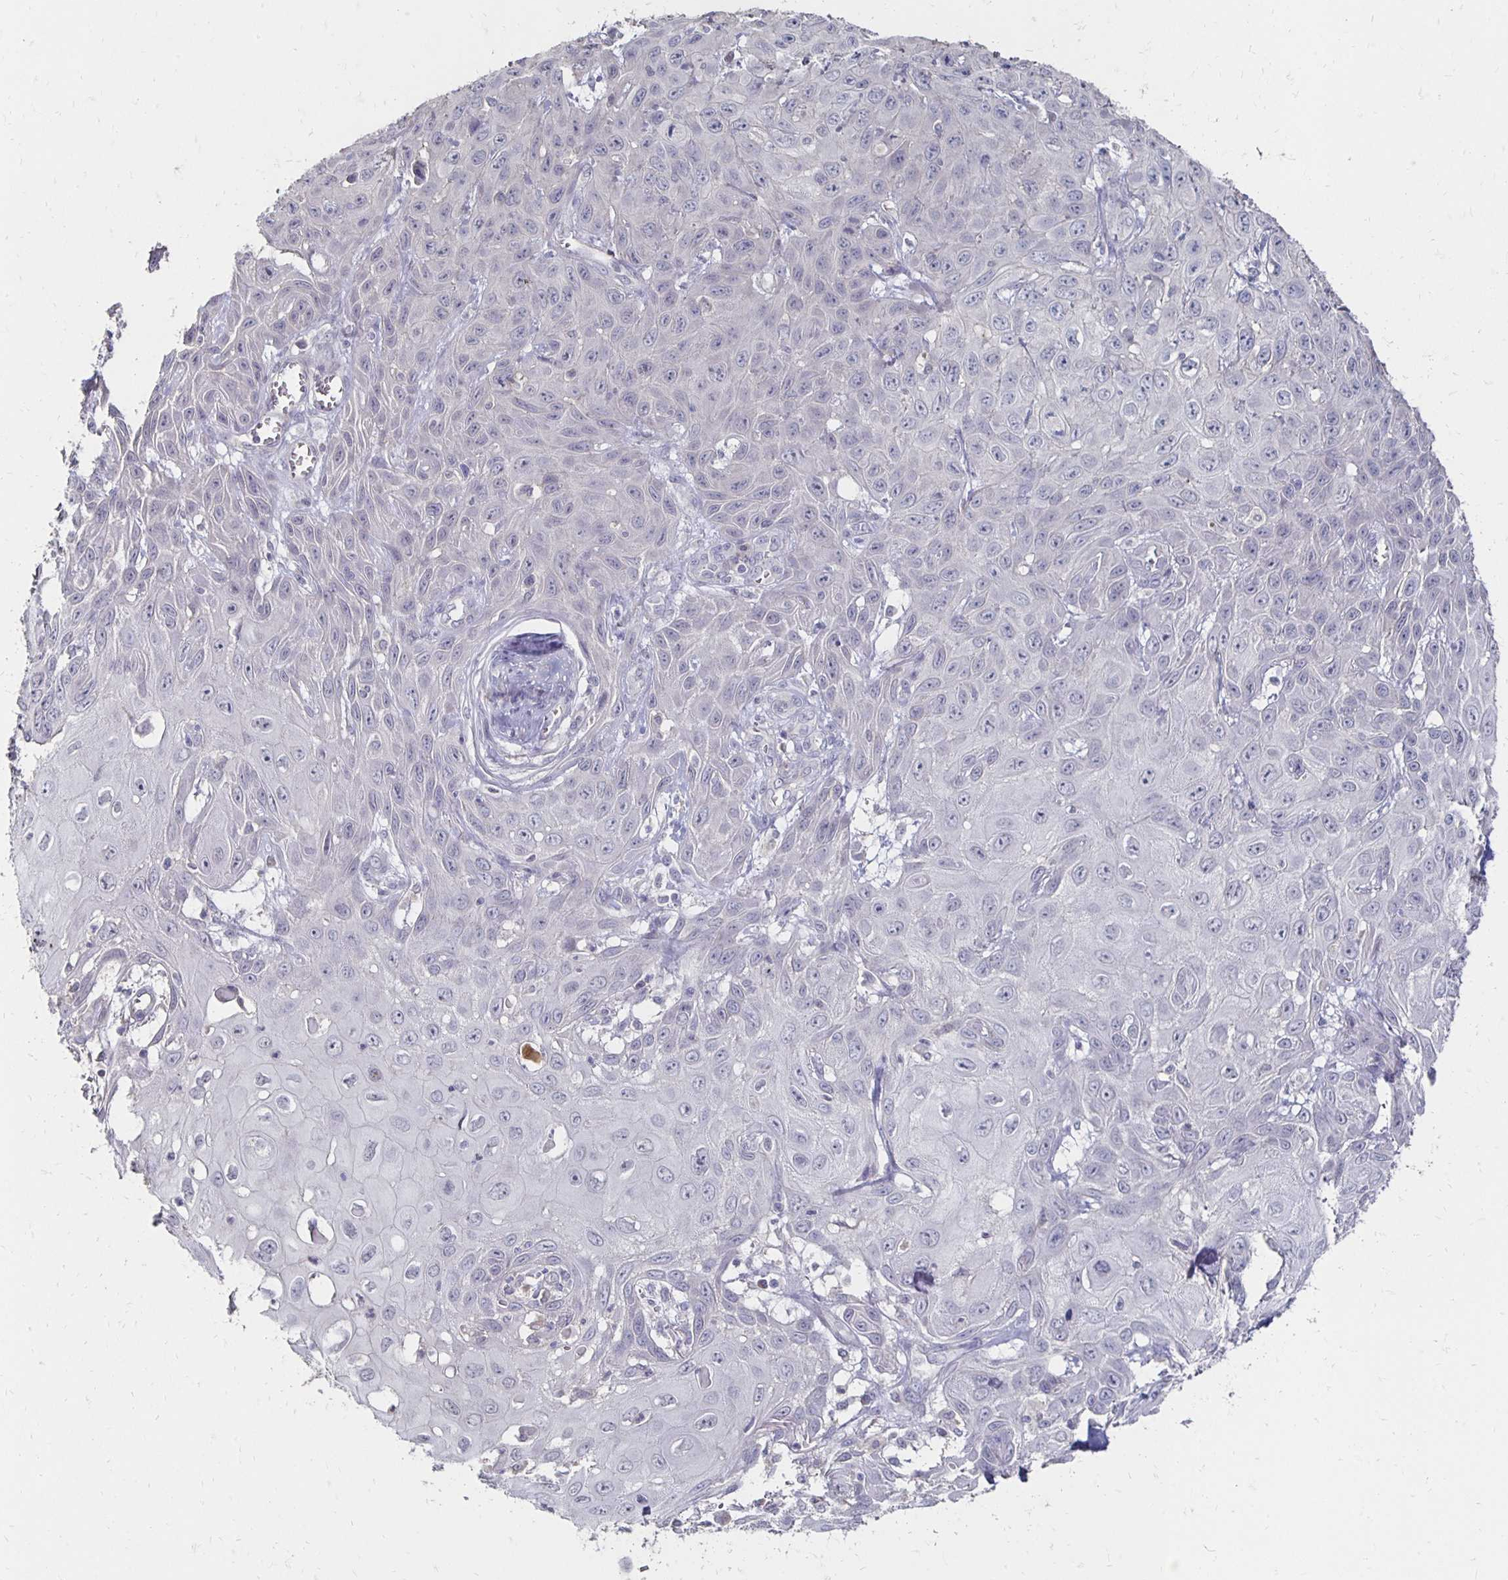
{"staining": {"intensity": "negative", "quantity": "none", "location": "none"}, "tissue": "skin cancer", "cell_type": "Tumor cells", "image_type": "cancer", "snomed": [{"axis": "morphology", "description": "Squamous cell carcinoma, NOS"}, {"axis": "topography", "description": "Skin"}, {"axis": "topography", "description": "Vulva"}], "caption": "Tumor cells show no significant staining in squamous cell carcinoma (skin). Nuclei are stained in blue.", "gene": "ZNF727", "patient": {"sex": "female", "age": 71}}